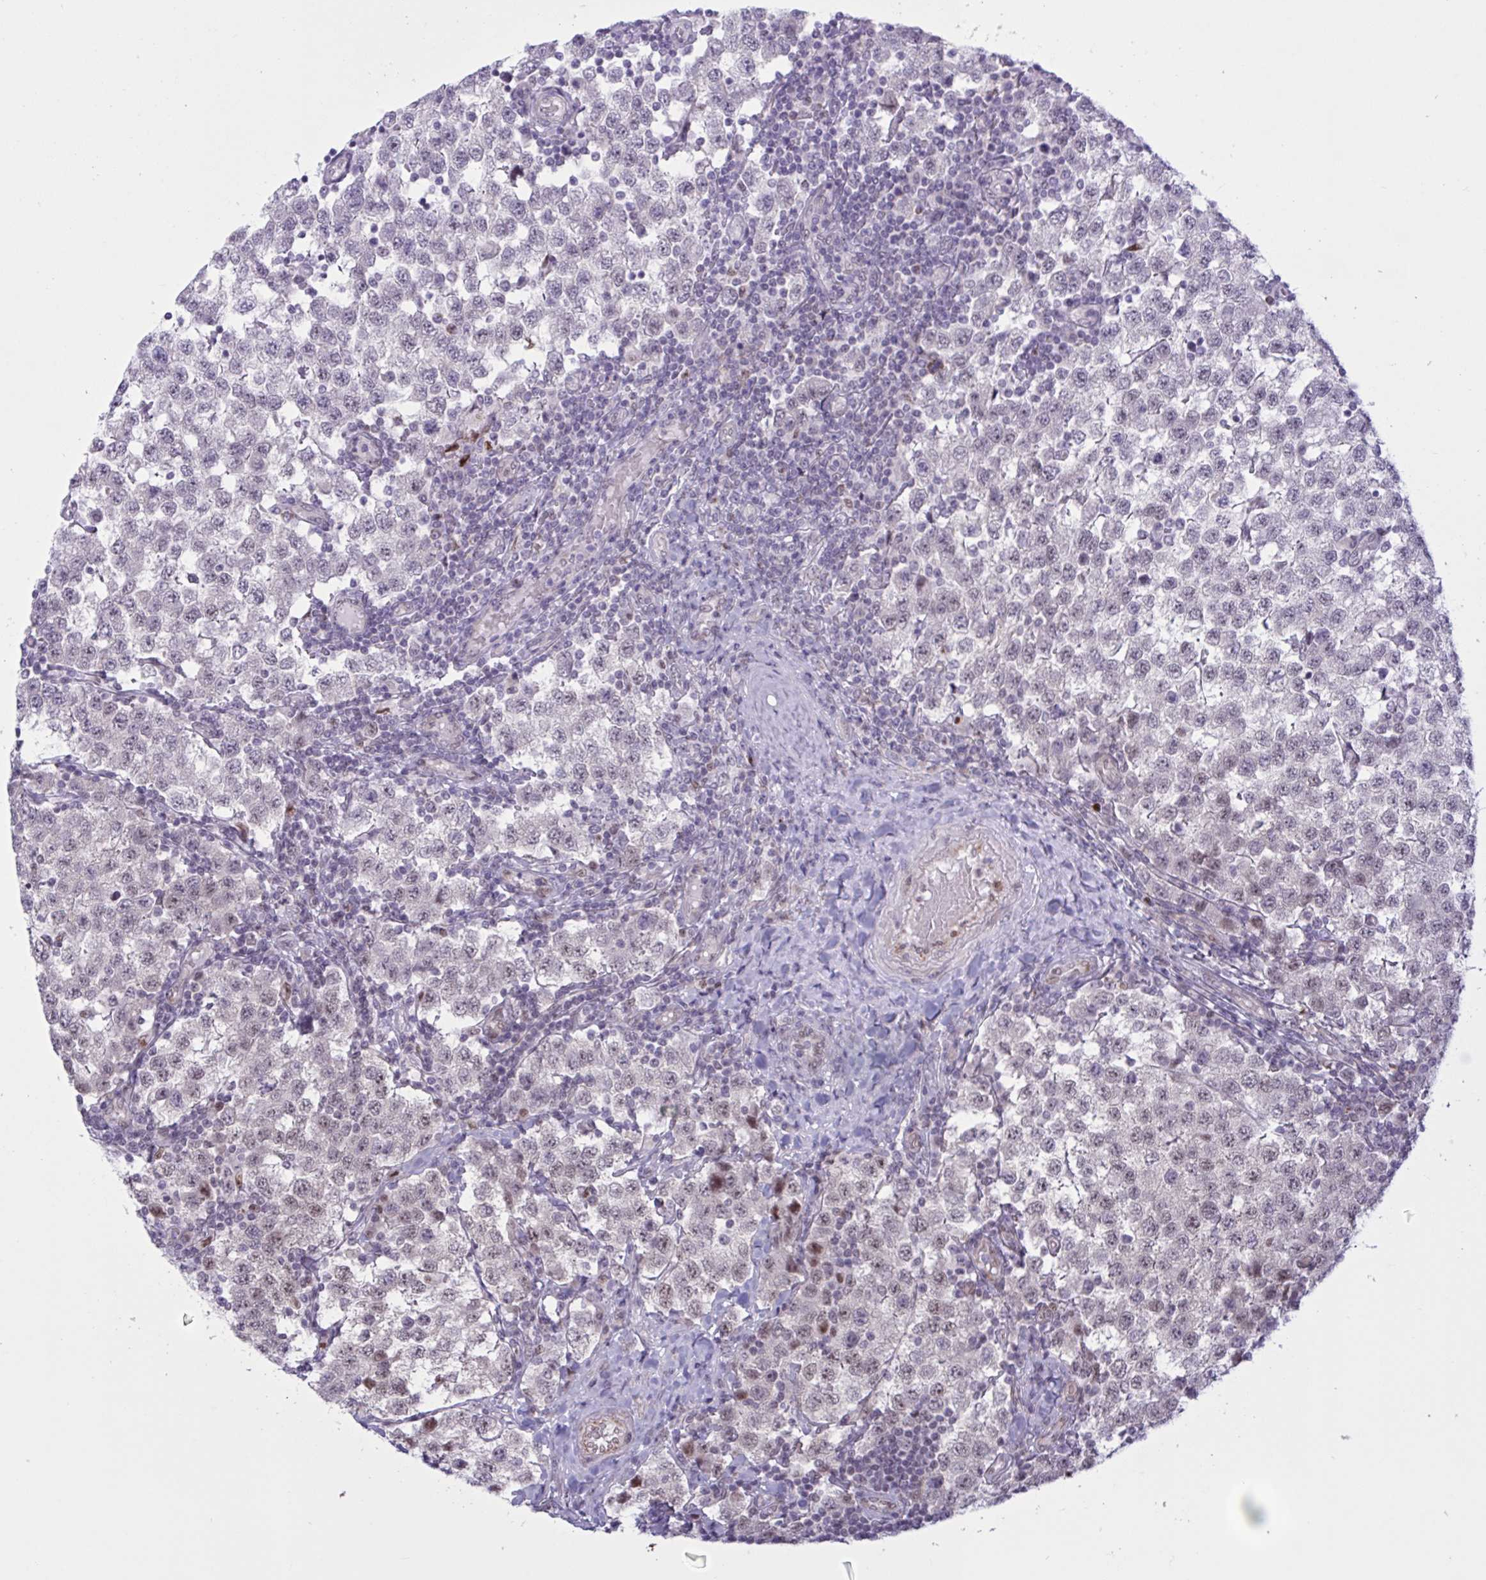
{"staining": {"intensity": "weak", "quantity": "25%-75%", "location": "nuclear"}, "tissue": "testis cancer", "cell_type": "Tumor cells", "image_type": "cancer", "snomed": [{"axis": "morphology", "description": "Seminoma, NOS"}, {"axis": "topography", "description": "Testis"}], "caption": "Immunohistochemistry (IHC) staining of testis seminoma, which shows low levels of weak nuclear staining in about 25%-75% of tumor cells indicating weak nuclear protein positivity. The staining was performed using DAB (brown) for protein detection and nuclei were counterstained in hematoxylin (blue).", "gene": "PRMT6", "patient": {"sex": "male", "age": 34}}